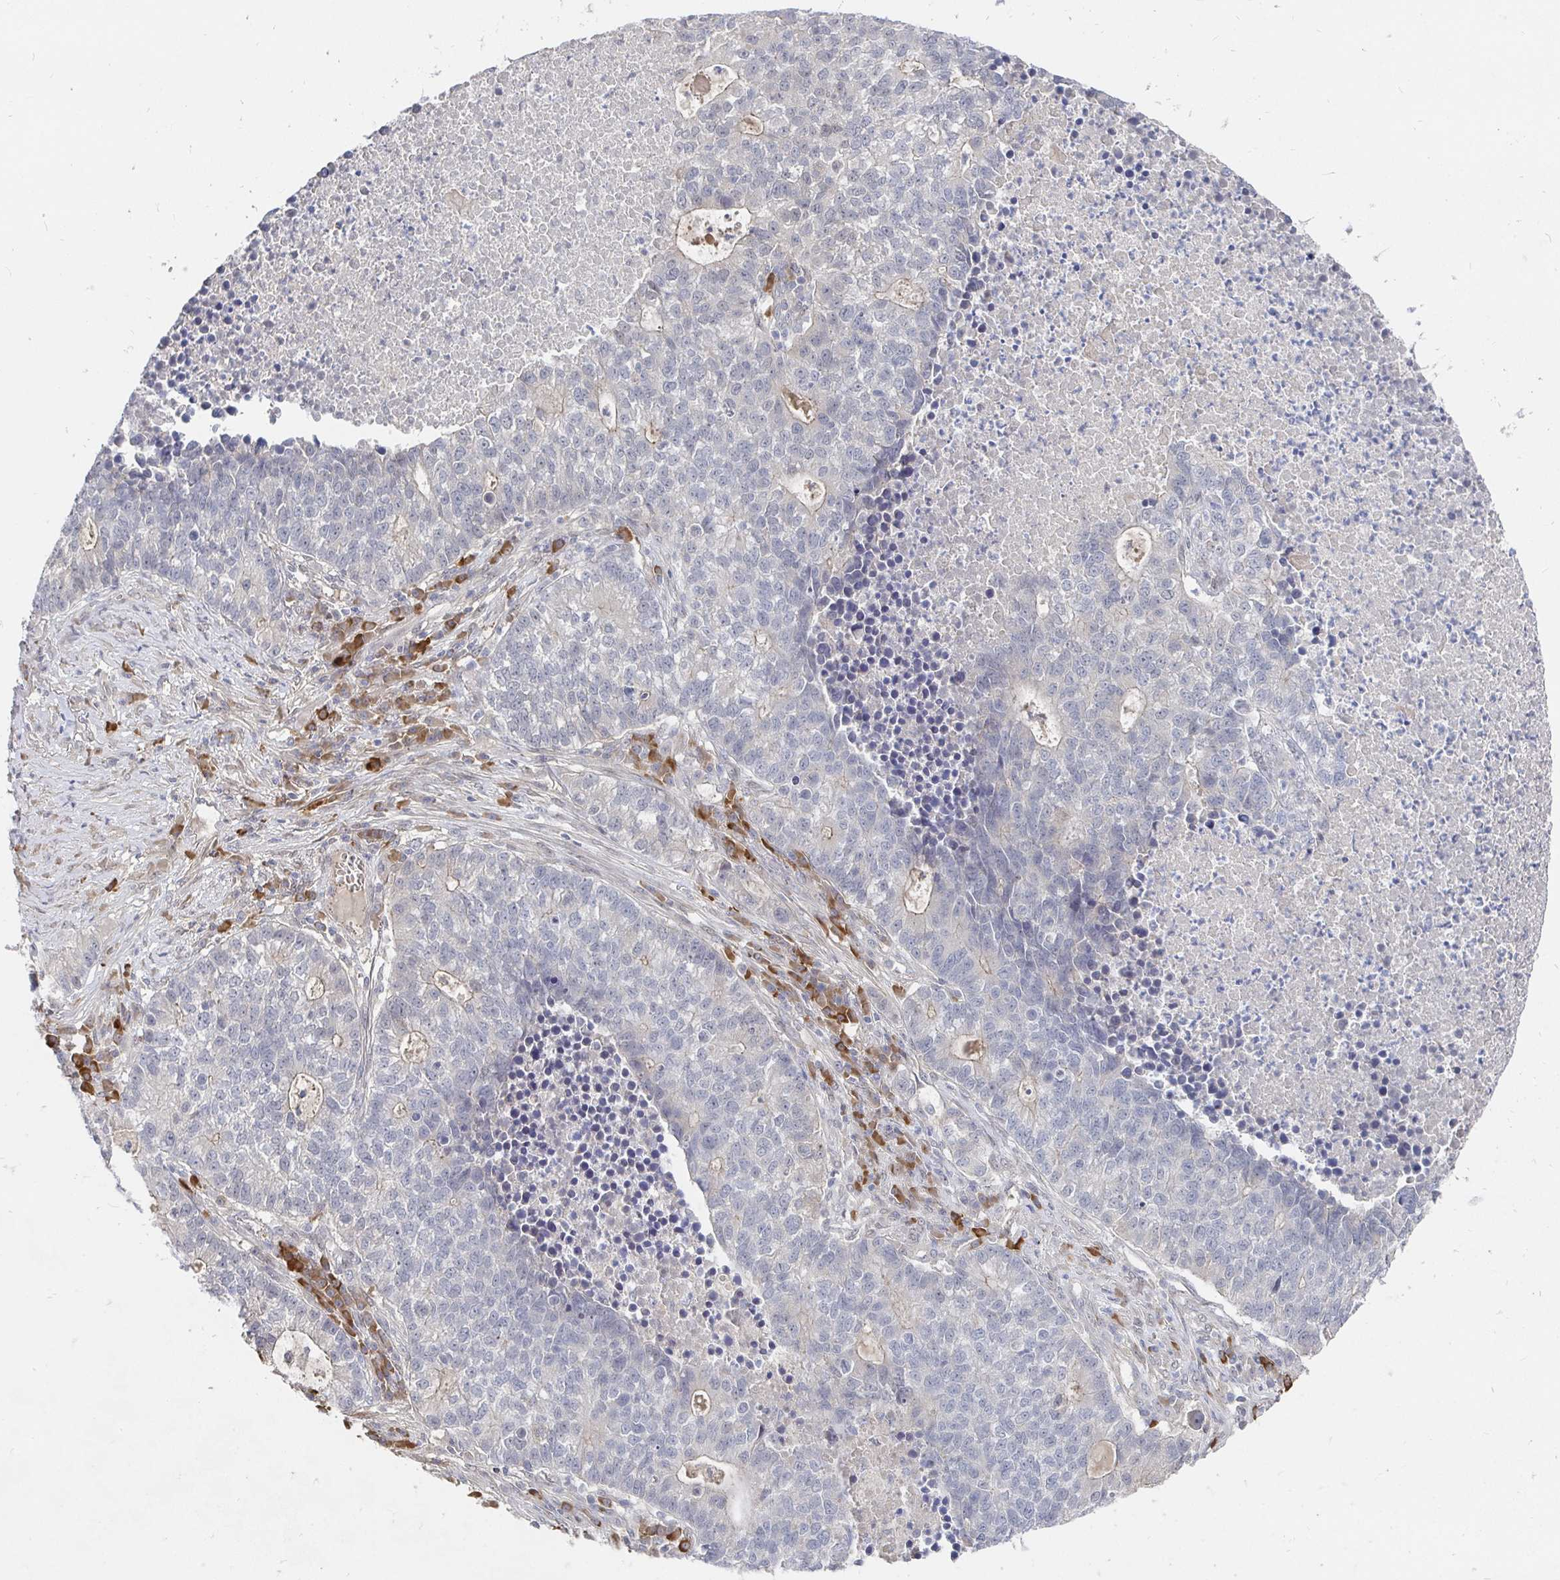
{"staining": {"intensity": "negative", "quantity": "none", "location": "none"}, "tissue": "lung cancer", "cell_type": "Tumor cells", "image_type": "cancer", "snomed": [{"axis": "morphology", "description": "Adenocarcinoma, NOS"}, {"axis": "topography", "description": "Lung"}], "caption": "Immunohistochemistry histopathology image of neoplastic tissue: lung cancer (adenocarcinoma) stained with DAB demonstrates no significant protein expression in tumor cells. Nuclei are stained in blue.", "gene": "MEIS1", "patient": {"sex": "male", "age": 57}}